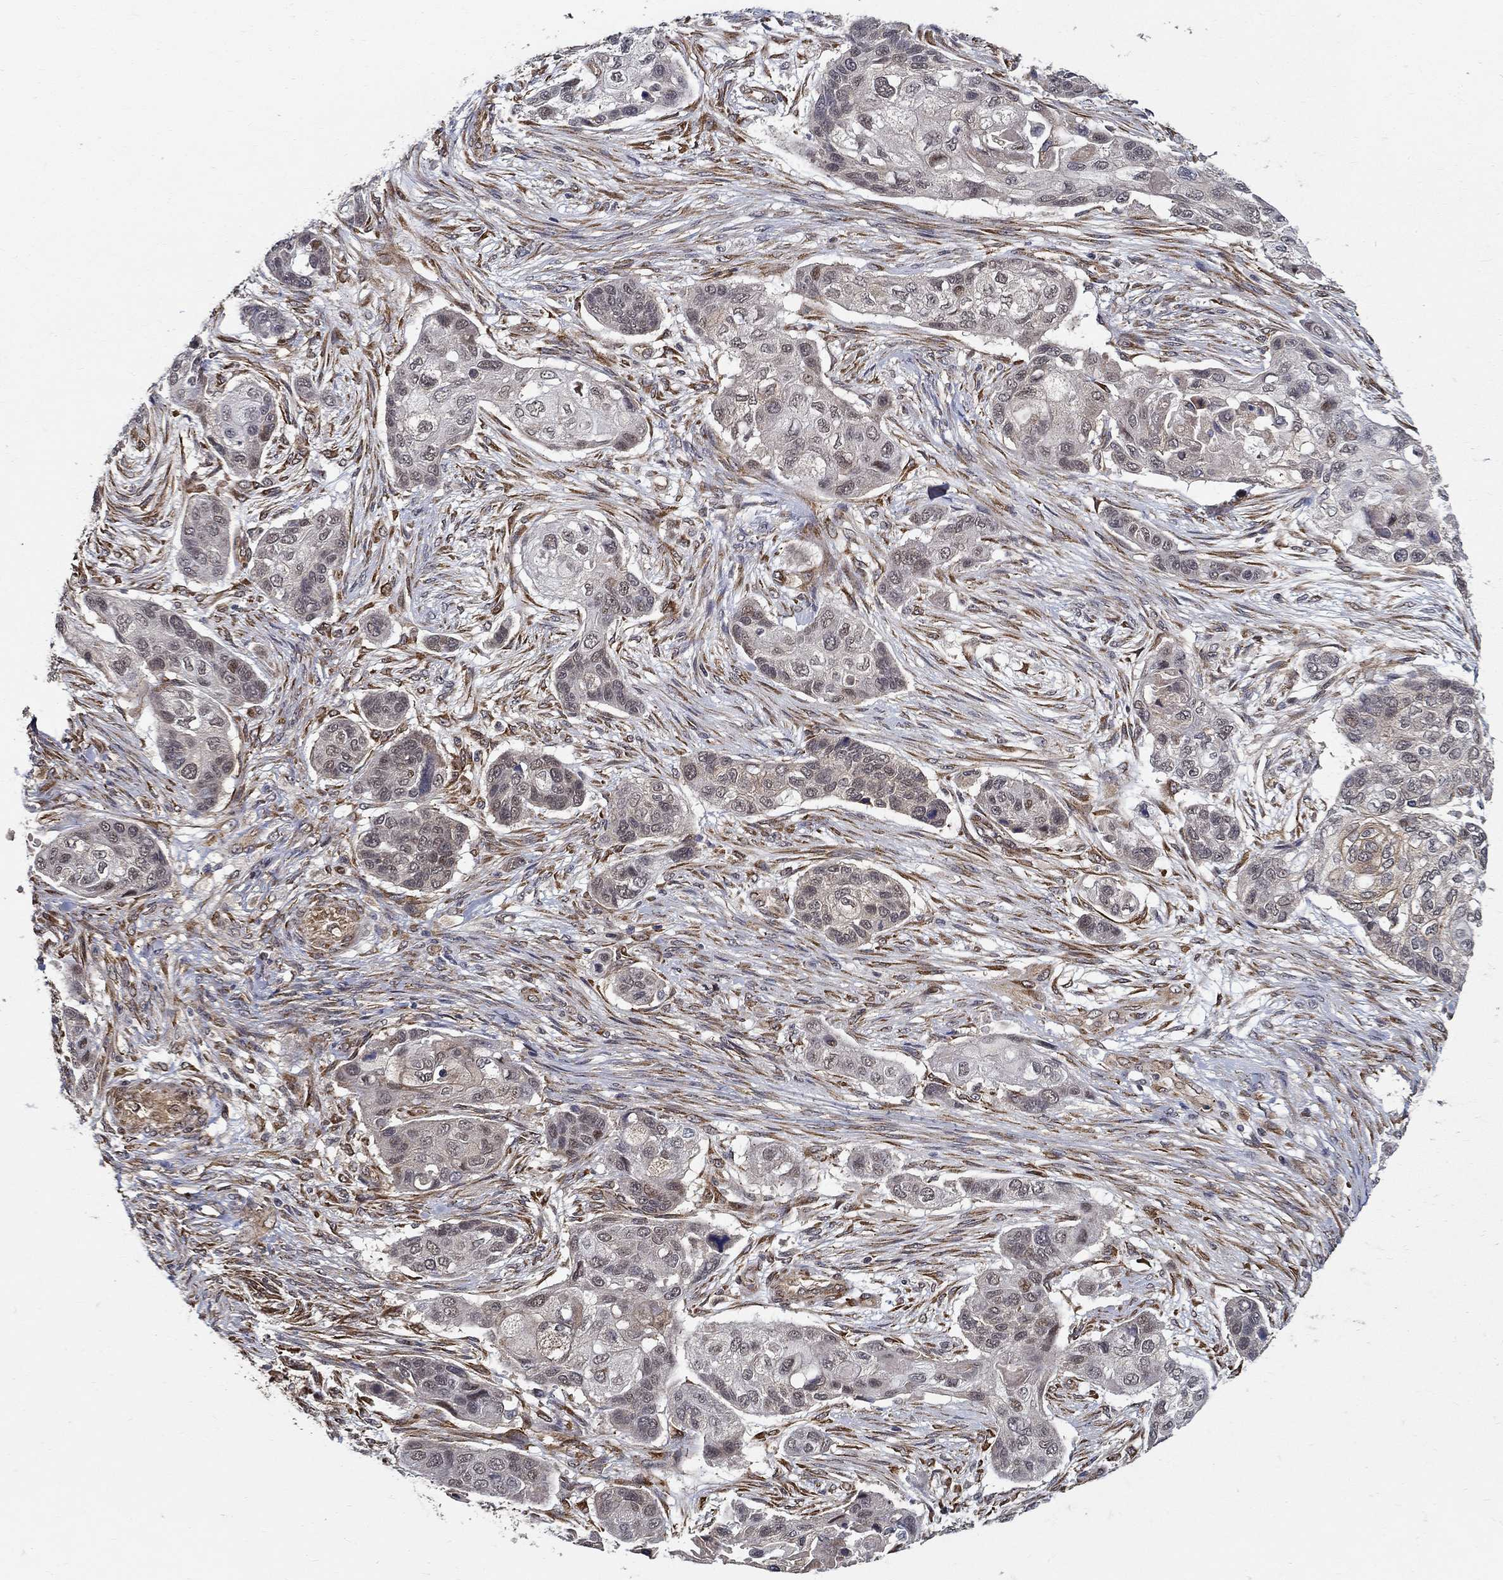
{"staining": {"intensity": "weak", "quantity": "<25%", "location": "nuclear"}, "tissue": "lung cancer", "cell_type": "Tumor cells", "image_type": "cancer", "snomed": [{"axis": "morphology", "description": "Squamous cell carcinoma, NOS"}, {"axis": "topography", "description": "Lung"}], "caption": "This photomicrograph is of squamous cell carcinoma (lung) stained with immunohistochemistry (IHC) to label a protein in brown with the nuclei are counter-stained blue. There is no positivity in tumor cells.", "gene": "ZNF594", "patient": {"sex": "male", "age": 69}}